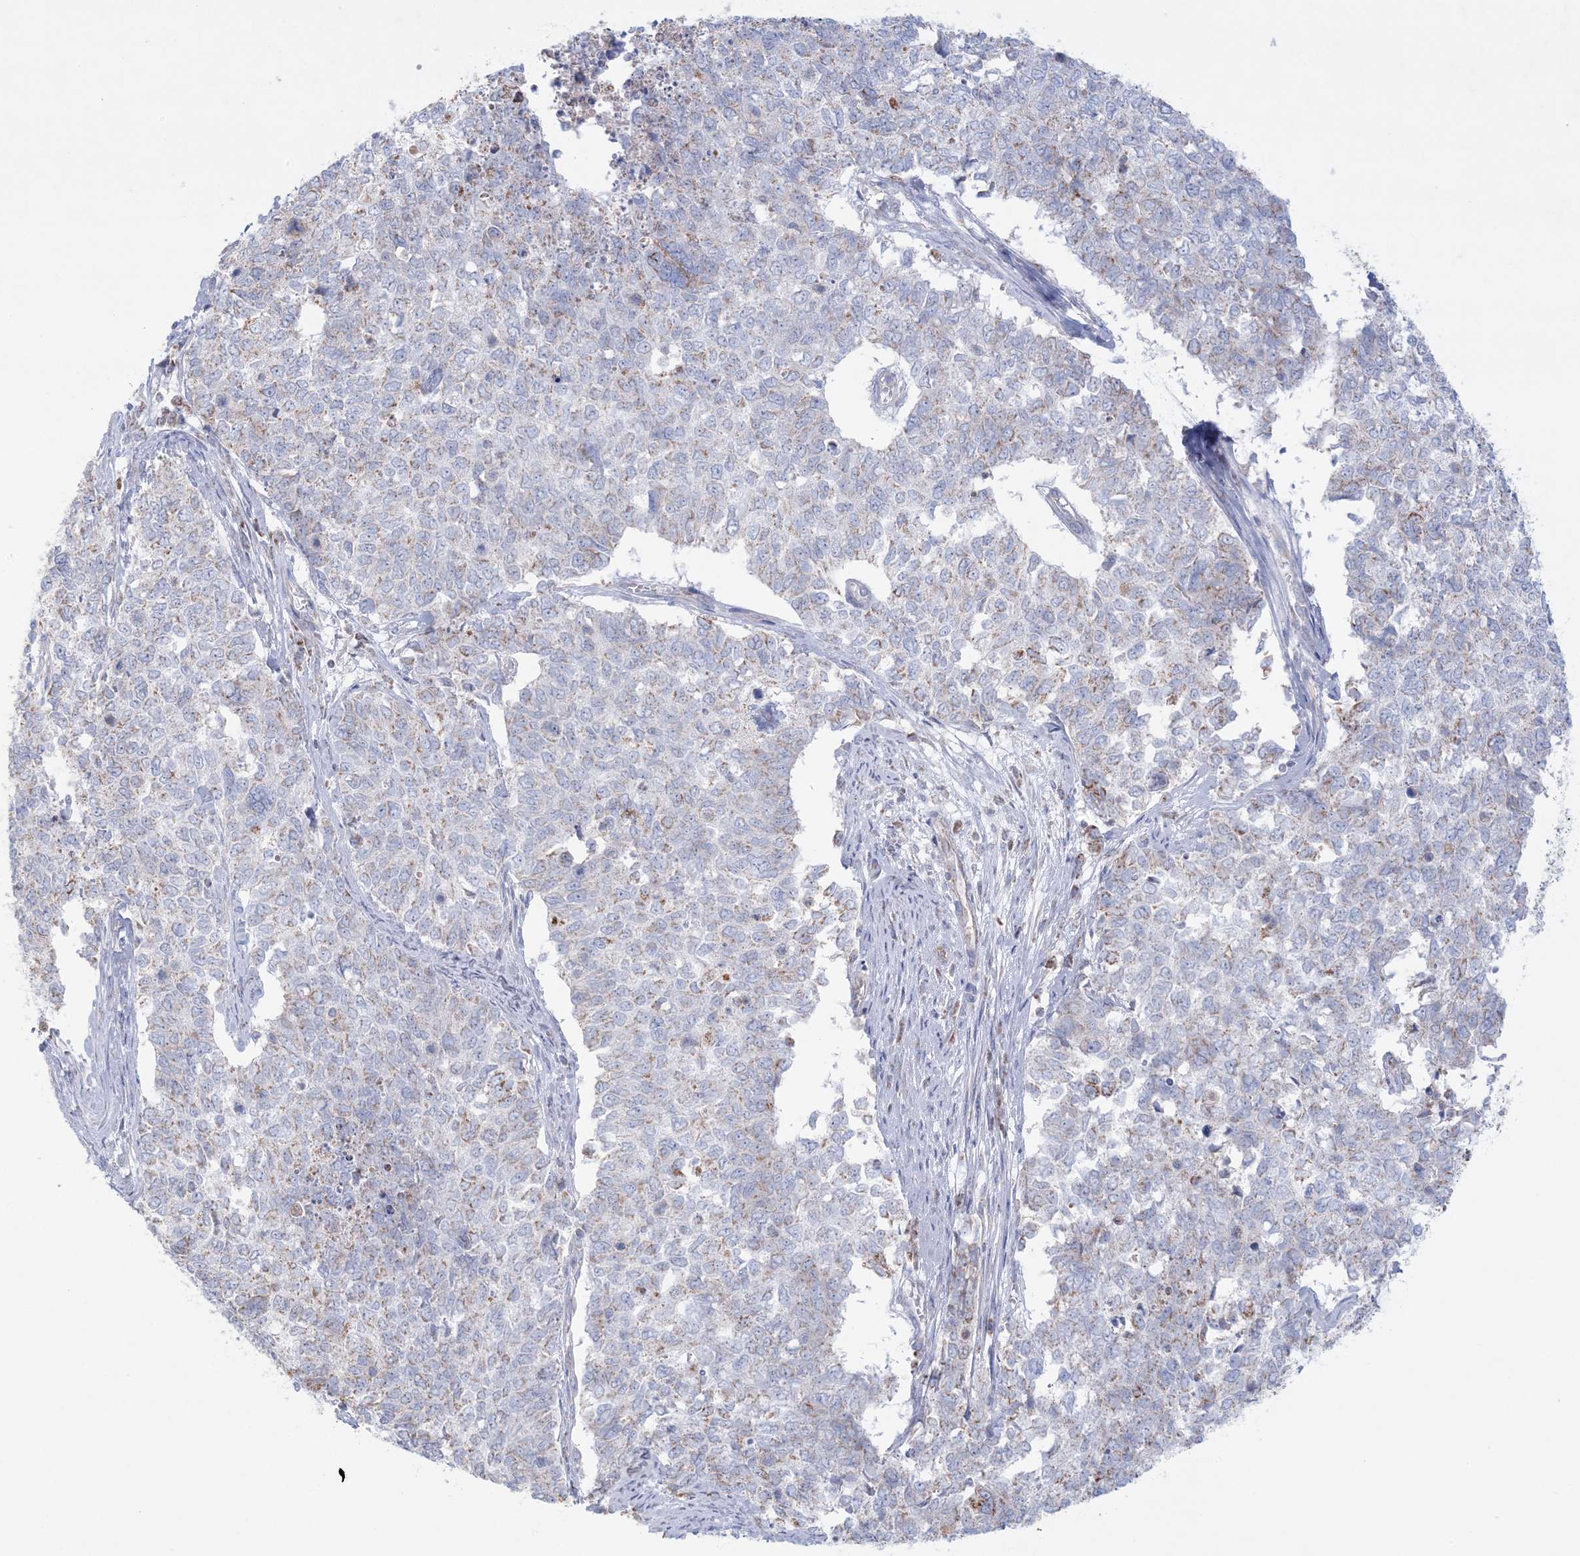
{"staining": {"intensity": "moderate", "quantity": "<25%", "location": "cytoplasmic/membranous"}, "tissue": "cervical cancer", "cell_type": "Tumor cells", "image_type": "cancer", "snomed": [{"axis": "morphology", "description": "Squamous cell carcinoma, NOS"}, {"axis": "topography", "description": "Cervix"}], "caption": "Immunohistochemical staining of human cervical squamous cell carcinoma demonstrates low levels of moderate cytoplasmic/membranous positivity in approximately <25% of tumor cells.", "gene": "KCTD6", "patient": {"sex": "female", "age": 63}}